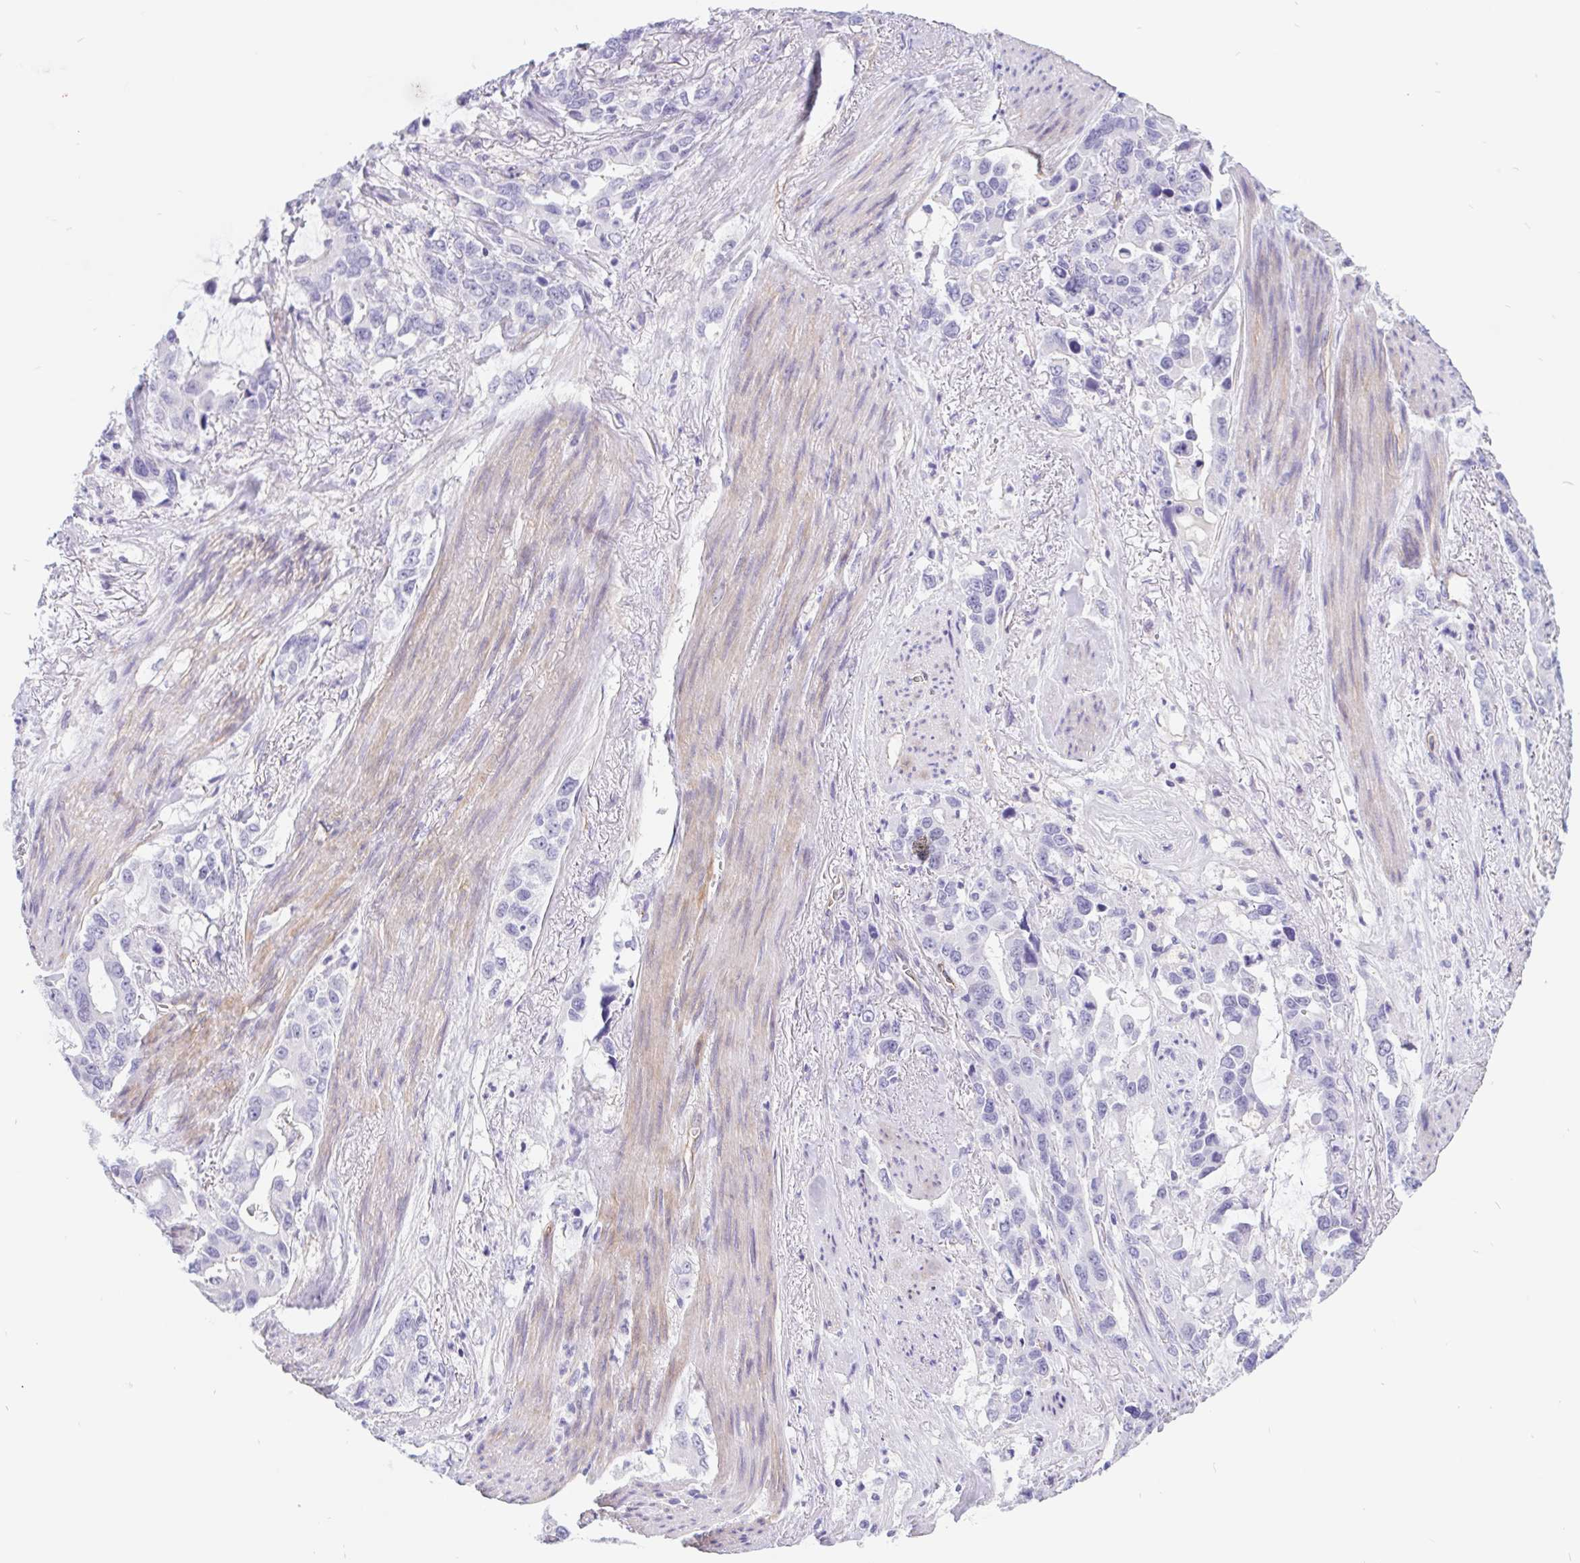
{"staining": {"intensity": "negative", "quantity": "none", "location": "none"}, "tissue": "stomach cancer", "cell_type": "Tumor cells", "image_type": "cancer", "snomed": [{"axis": "morphology", "description": "Adenocarcinoma, NOS"}, {"axis": "topography", "description": "Stomach, upper"}], "caption": "Histopathology image shows no significant protein positivity in tumor cells of adenocarcinoma (stomach).", "gene": "LIMCH1", "patient": {"sex": "male", "age": 85}}